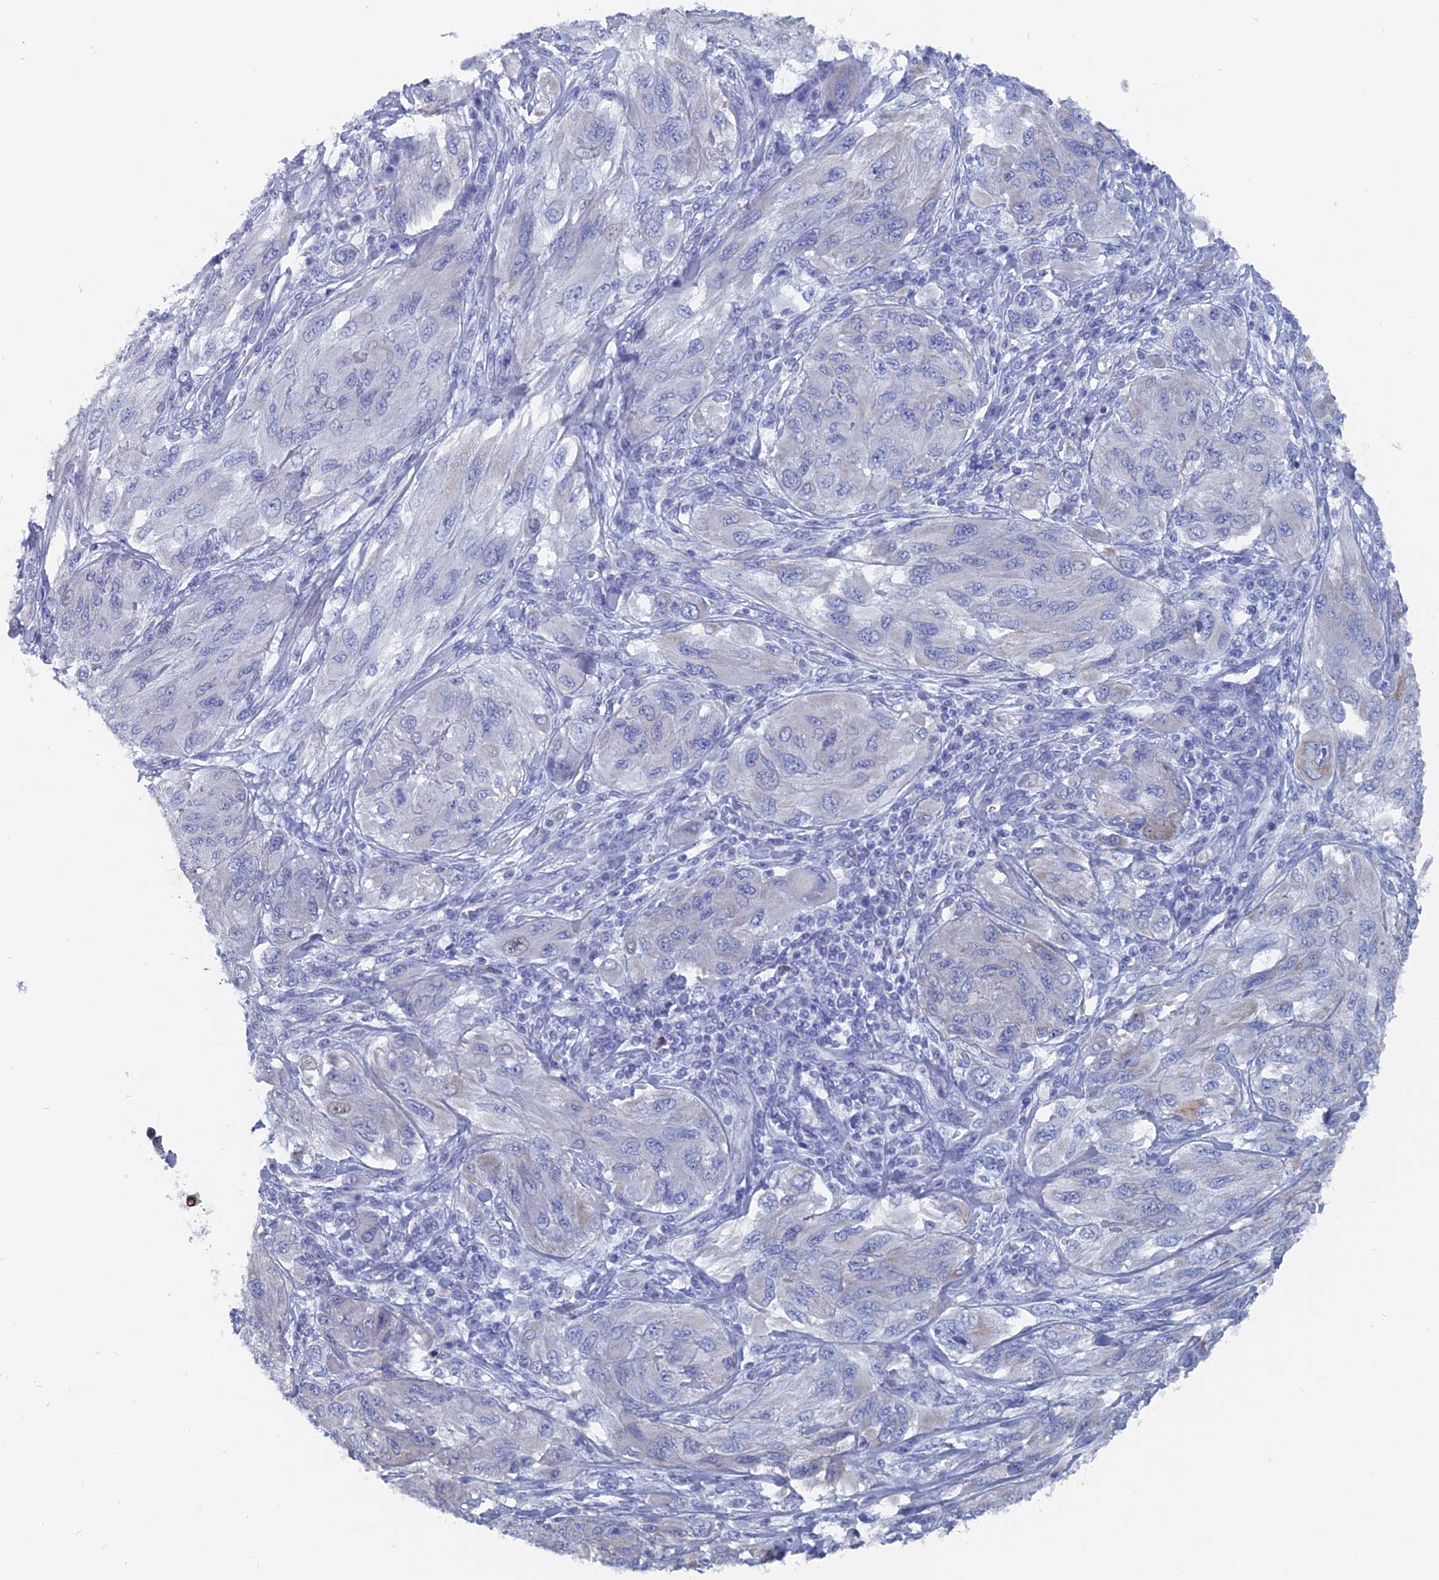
{"staining": {"intensity": "moderate", "quantity": "<25%", "location": "cytoplasmic/membranous"}, "tissue": "melanoma", "cell_type": "Tumor cells", "image_type": "cancer", "snomed": [{"axis": "morphology", "description": "Malignant melanoma, NOS"}, {"axis": "topography", "description": "Skin"}], "caption": "IHC (DAB) staining of malignant melanoma demonstrates moderate cytoplasmic/membranous protein positivity in about <25% of tumor cells.", "gene": "HIGD1A", "patient": {"sex": "female", "age": 91}}